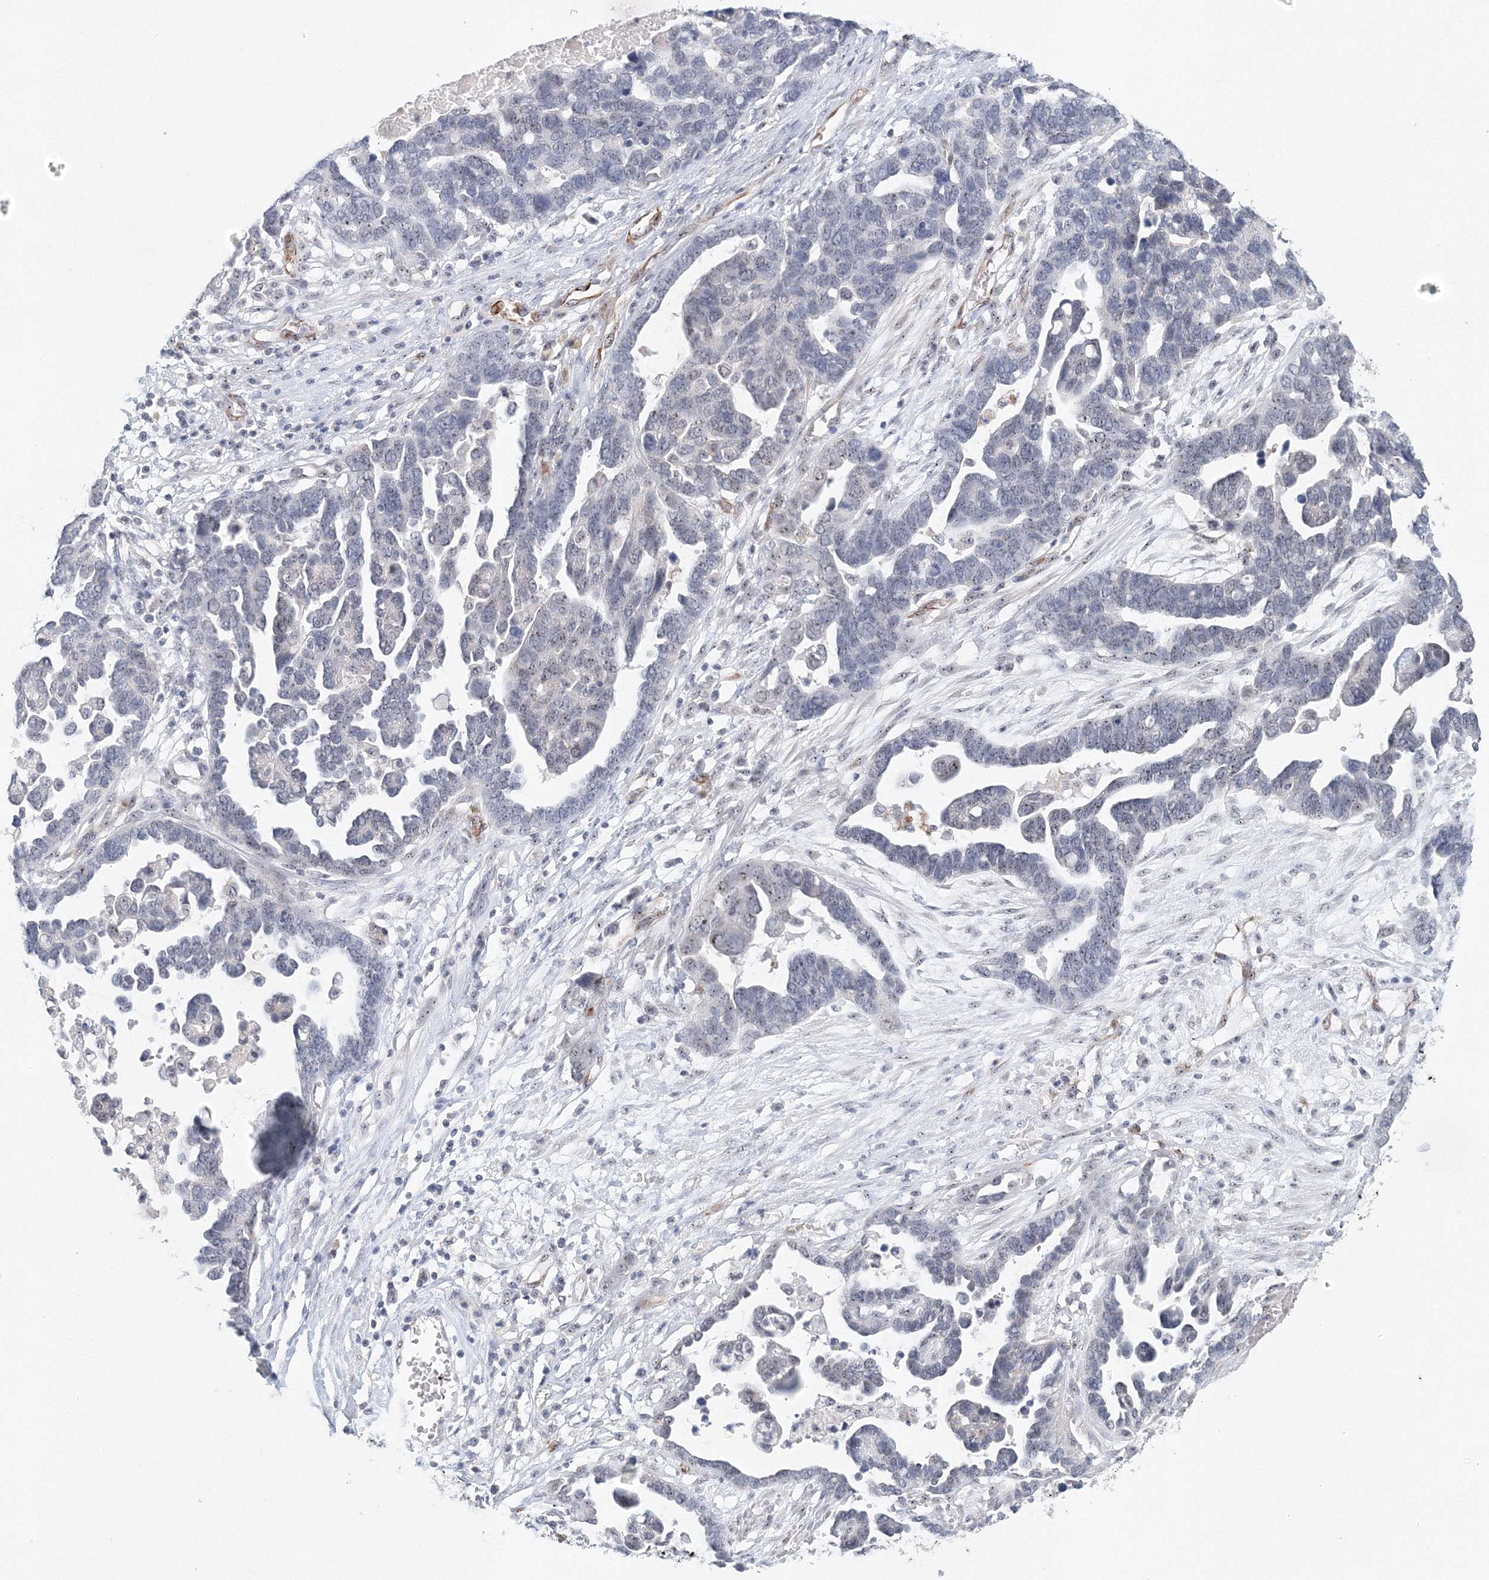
{"staining": {"intensity": "negative", "quantity": "none", "location": "none"}, "tissue": "ovarian cancer", "cell_type": "Tumor cells", "image_type": "cancer", "snomed": [{"axis": "morphology", "description": "Cystadenocarcinoma, serous, NOS"}, {"axis": "topography", "description": "Ovary"}], "caption": "Immunohistochemistry photomicrograph of human ovarian cancer (serous cystadenocarcinoma) stained for a protein (brown), which displays no staining in tumor cells. Nuclei are stained in blue.", "gene": "SIRT7", "patient": {"sex": "female", "age": 54}}